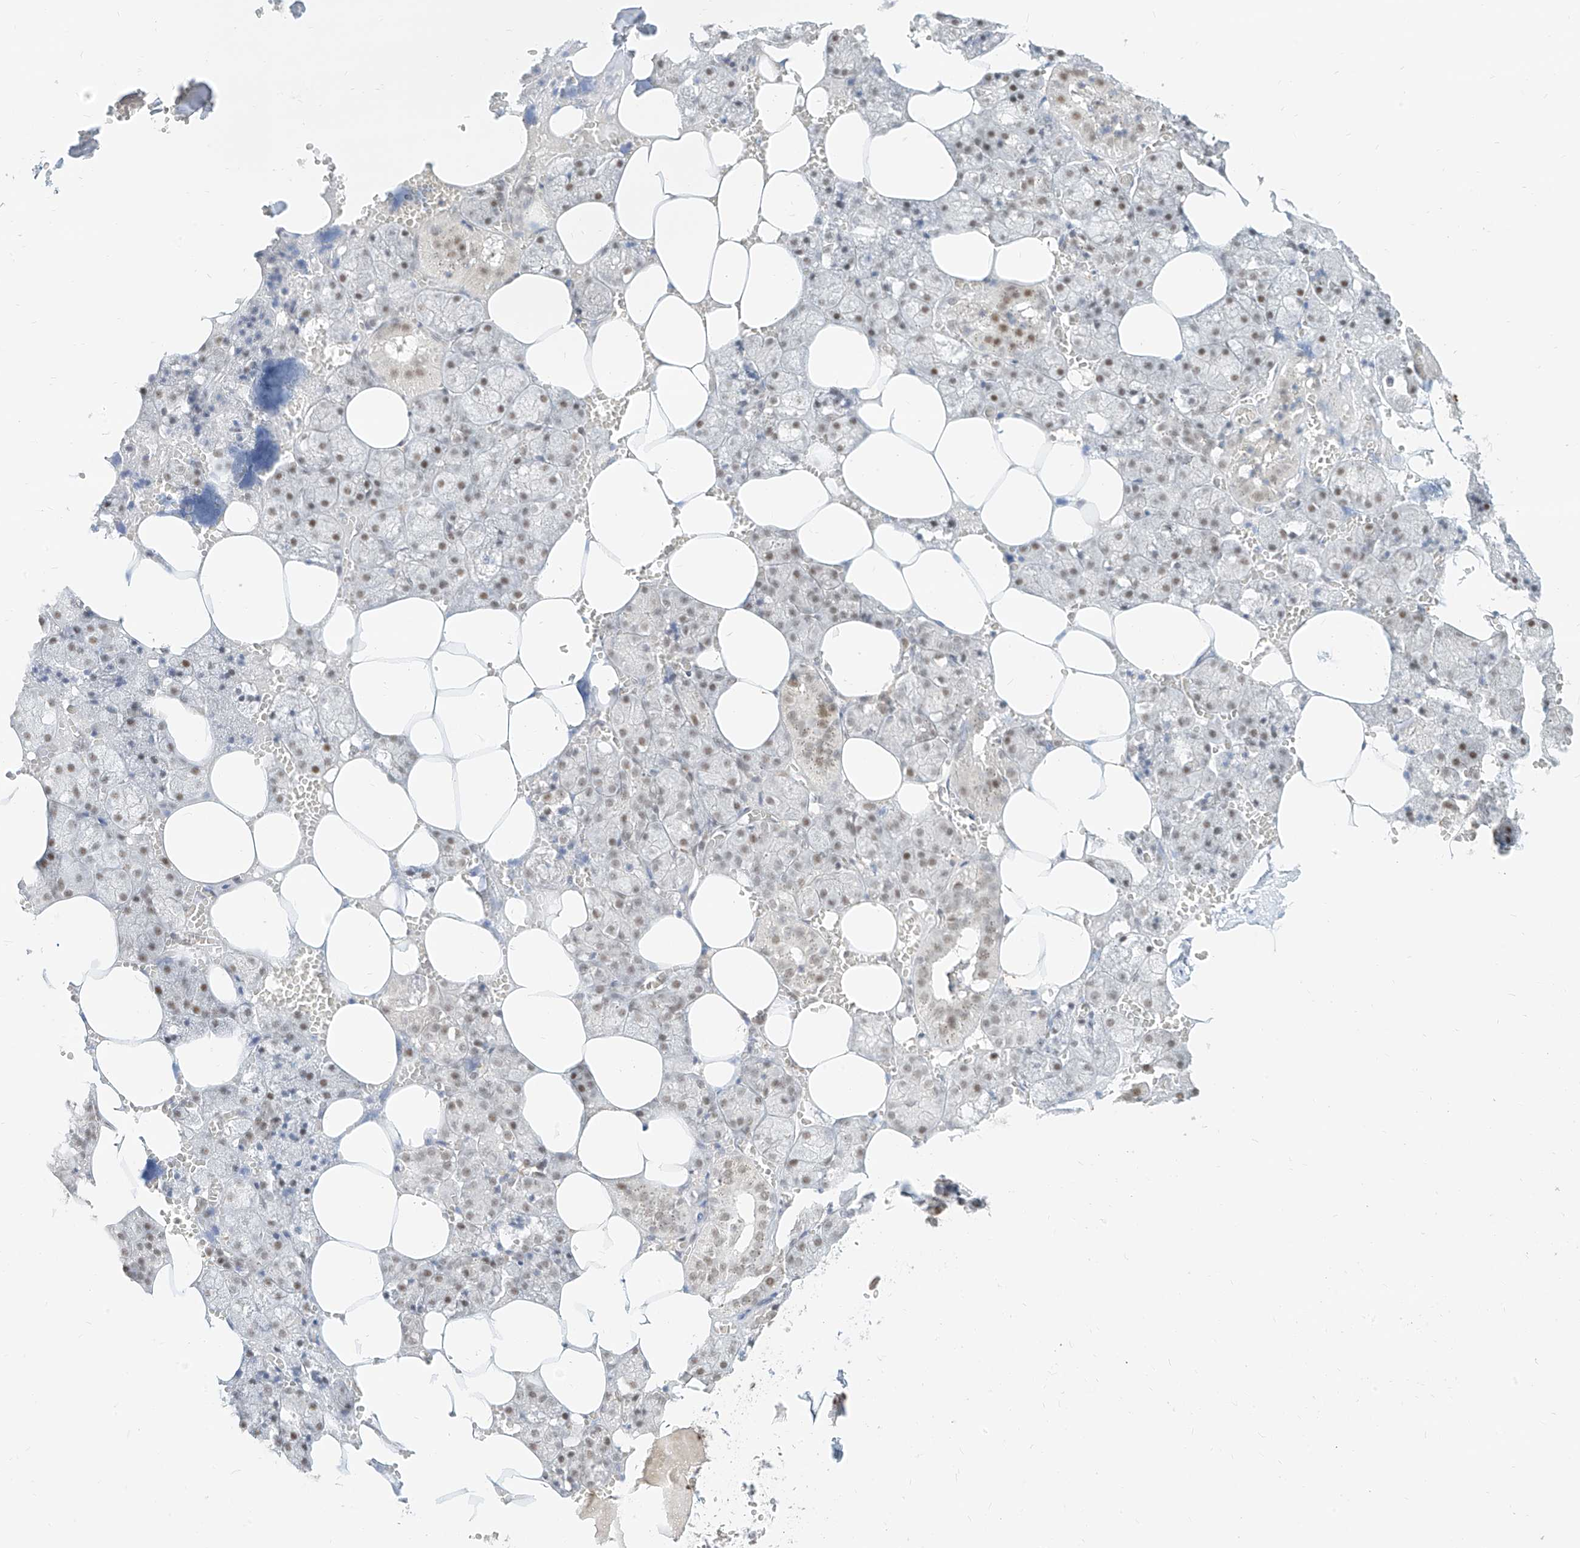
{"staining": {"intensity": "weak", "quantity": ">75%", "location": "nuclear"}, "tissue": "salivary gland", "cell_type": "Glandular cells", "image_type": "normal", "snomed": [{"axis": "morphology", "description": "Normal tissue, NOS"}, {"axis": "topography", "description": "Salivary gland"}], "caption": "Unremarkable salivary gland reveals weak nuclear staining in about >75% of glandular cells, visualized by immunohistochemistry.", "gene": "SUPT5H", "patient": {"sex": "male", "age": 62}}